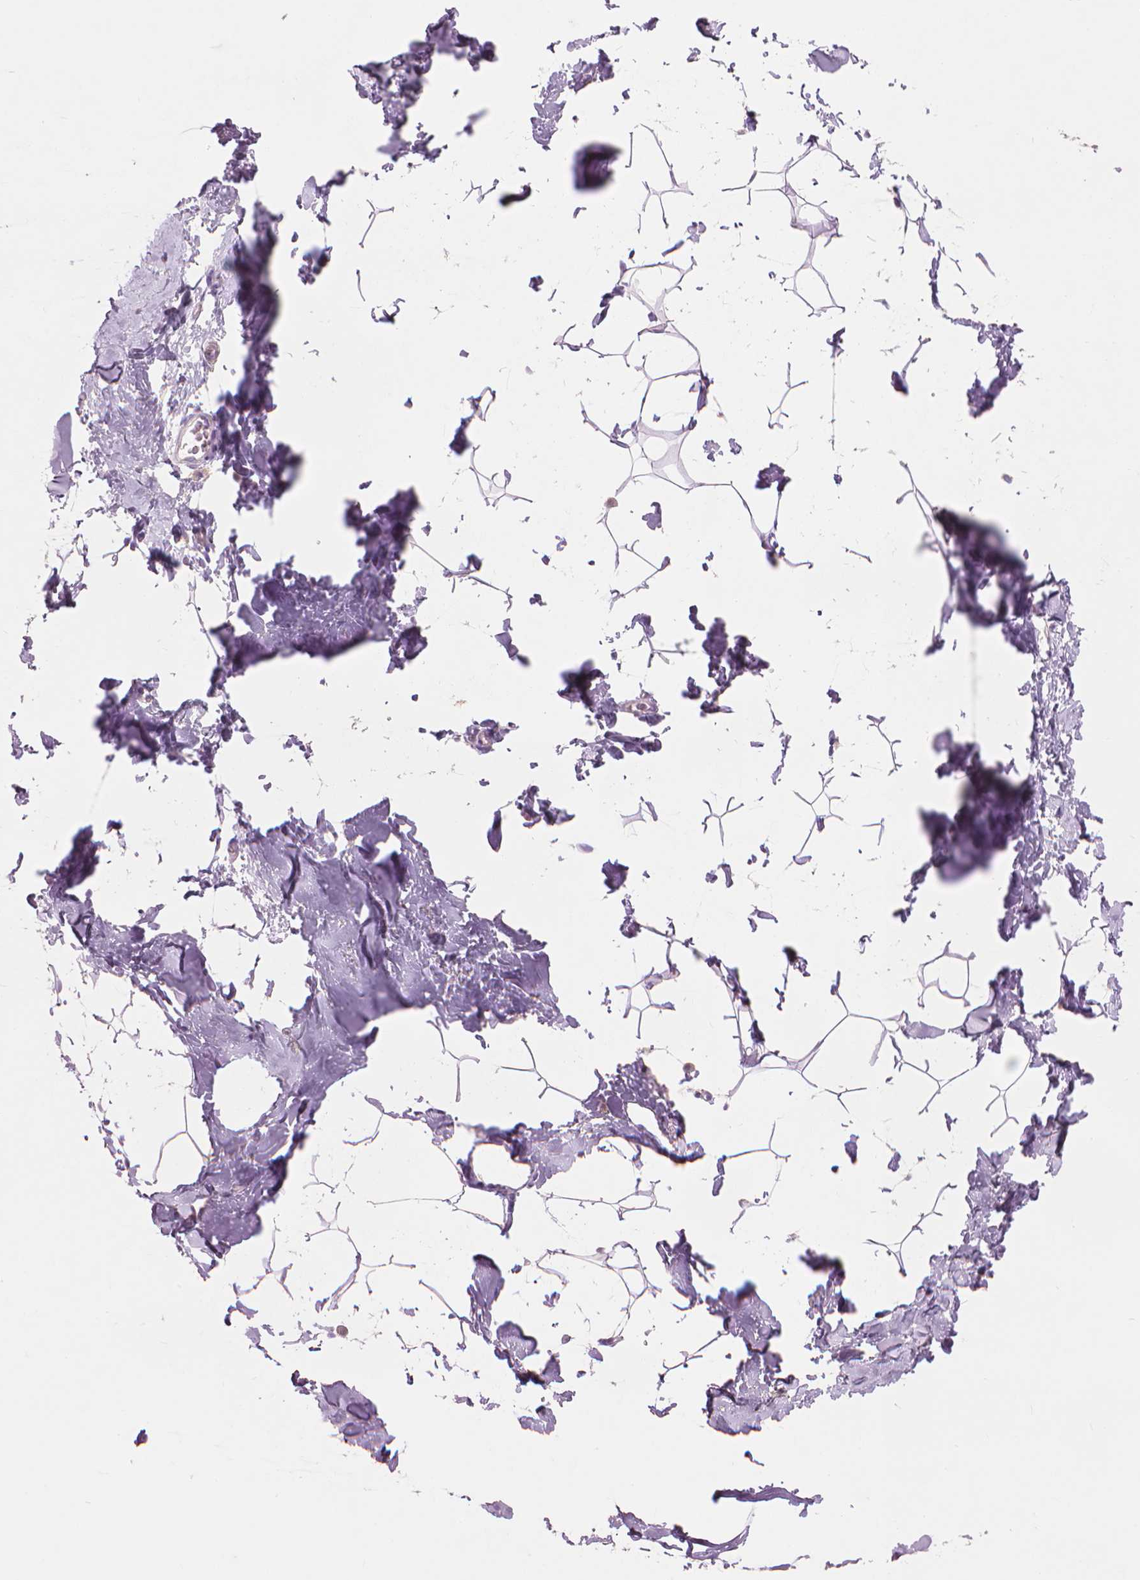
{"staining": {"intensity": "negative", "quantity": "none", "location": "none"}, "tissue": "breast", "cell_type": "Adipocytes", "image_type": "normal", "snomed": [{"axis": "morphology", "description": "Normal tissue, NOS"}, {"axis": "topography", "description": "Breast"}], "caption": "Immunohistochemistry (IHC) of benign human breast reveals no expression in adipocytes. (DAB immunohistochemistry, high magnification).", "gene": "ENO2", "patient": {"sex": "female", "age": 32}}